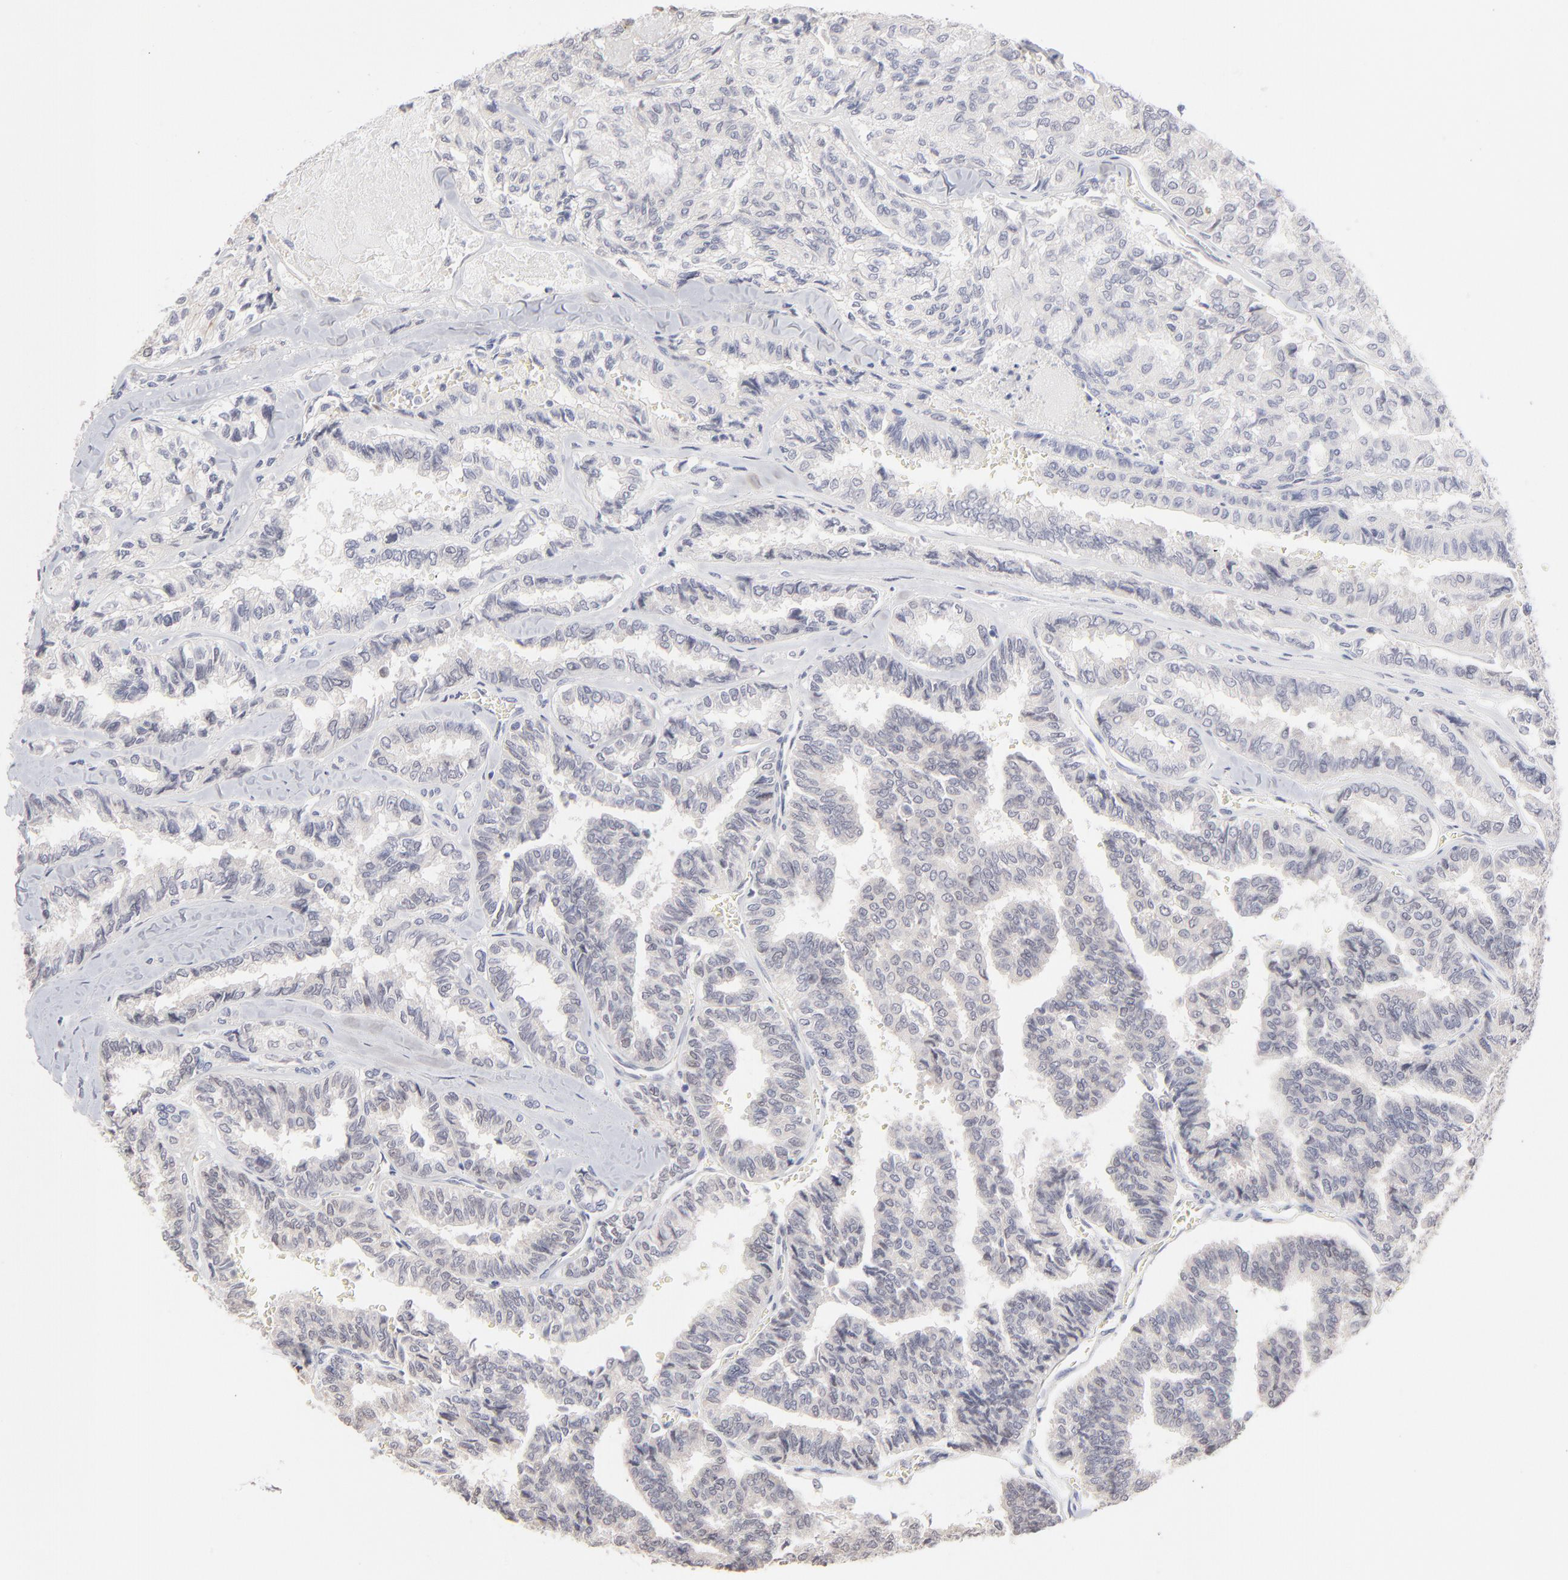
{"staining": {"intensity": "weak", "quantity": "<25%", "location": "cytoplasmic/membranous,nuclear"}, "tissue": "thyroid cancer", "cell_type": "Tumor cells", "image_type": "cancer", "snomed": [{"axis": "morphology", "description": "Papillary adenocarcinoma, NOS"}, {"axis": "topography", "description": "Thyroid gland"}], "caption": "Histopathology image shows no significant protein staining in tumor cells of thyroid papillary adenocarcinoma. The staining is performed using DAB brown chromogen with nuclei counter-stained in using hematoxylin.", "gene": "RBM3", "patient": {"sex": "female", "age": 35}}